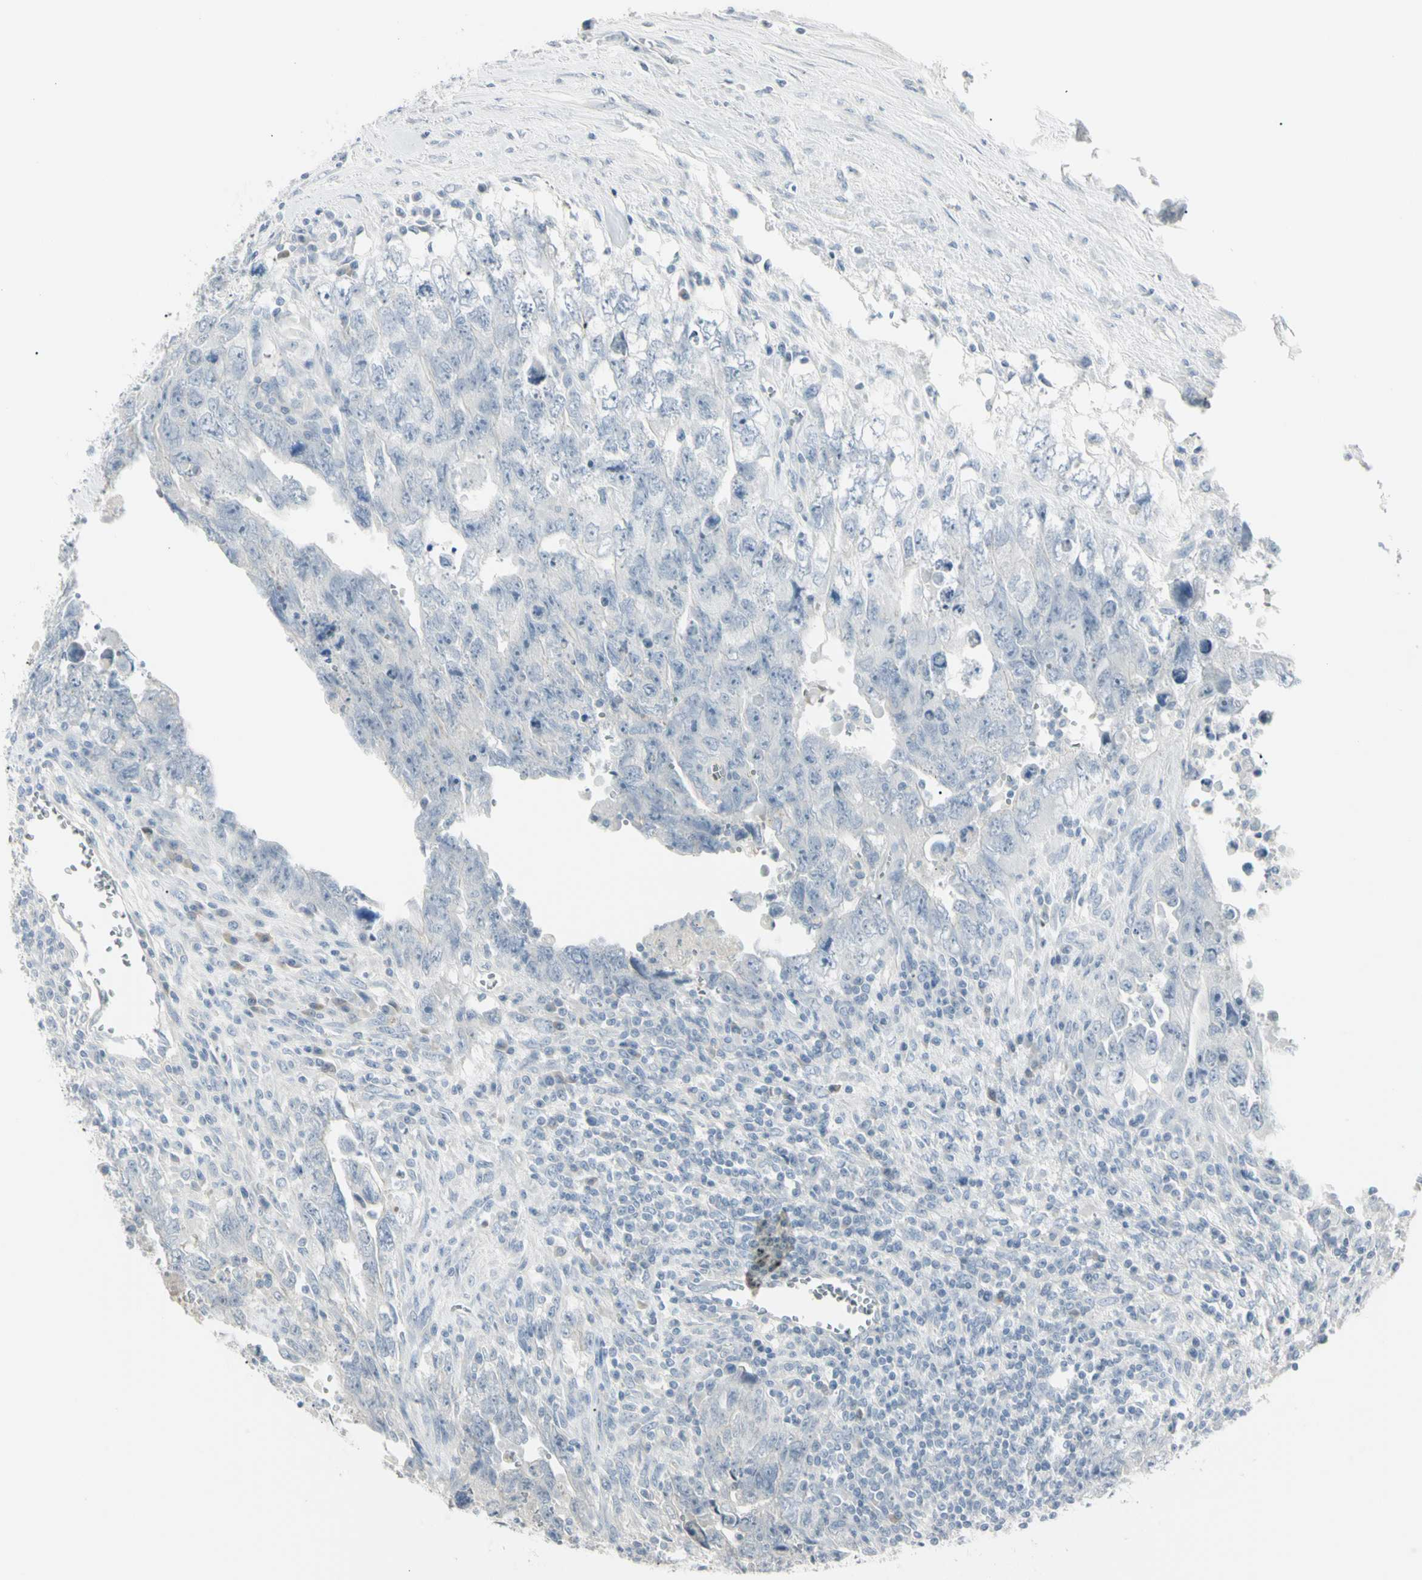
{"staining": {"intensity": "negative", "quantity": "none", "location": "none"}, "tissue": "testis cancer", "cell_type": "Tumor cells", "image_type": "cancer", "snomed": [{"axis": "morphology", "description": "Carcinoma, Embryonal, NOS"}, {"axis": "topography", "description": "Testis"}], "caption": "Tumor cells show no significant protein expression in testis cancer (embryonal carcinoma).", "gene": "PIP", "patient": {"sex": "male", "age": 28}}